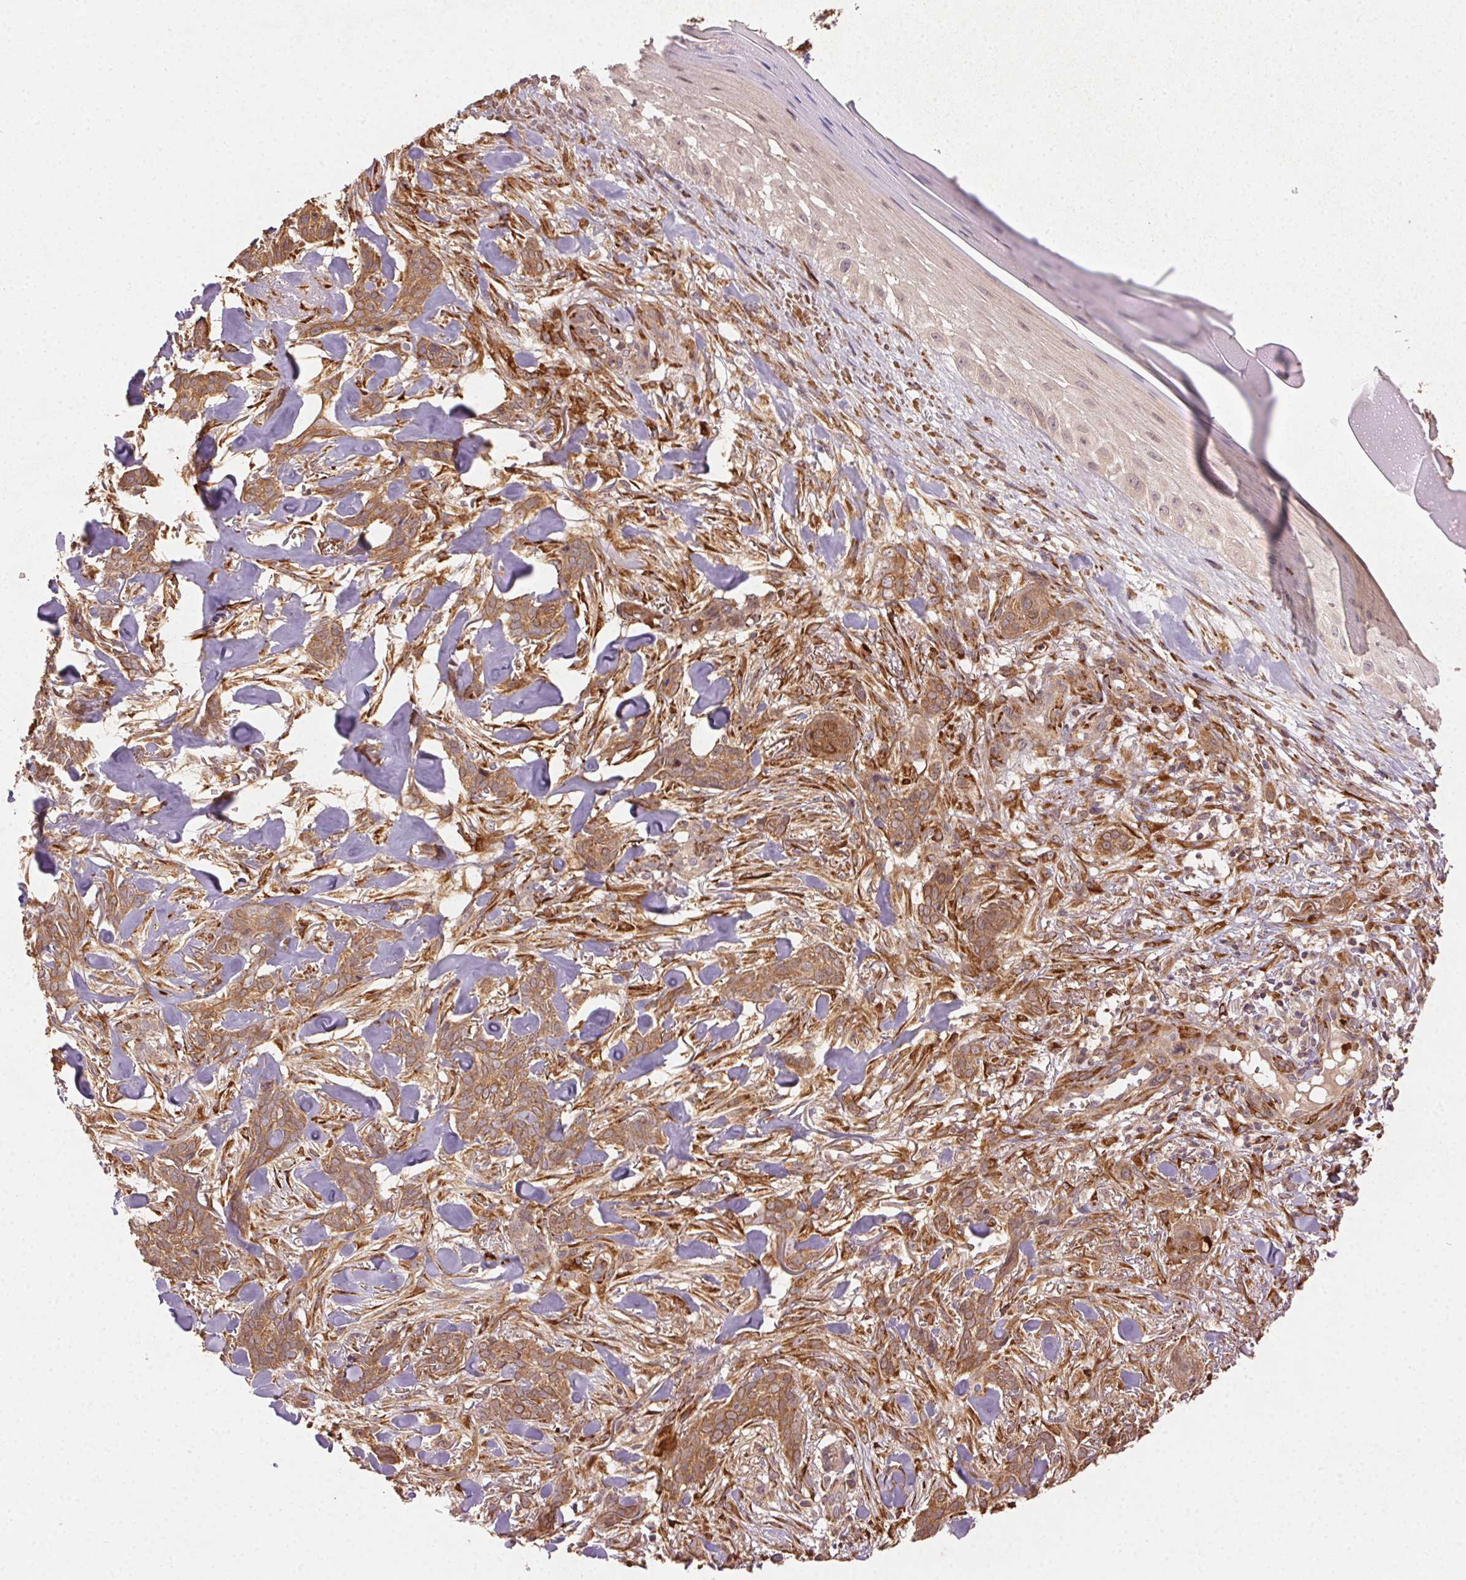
{"staining": {"intensity": "moderate", "quantity": ">75%", "location": "cytoplasmic/membranous"}, "tissue": "skin cancer", "cell_type": "Tumor cells", "image_type": "cancer", "snomed": [{"axis": "morphology", "description": "Basal cell carcinoma"}, {"axis": "topography", "description": "Skin"}], "caption": "The image exhibits a brown stain indicating the presence of a protein in the cytoplasmic/membranous of tumor cells in skin basal cell carcinoma.", "gene": "KLHL15", "patient": {"sex": "female", "age": 61}}